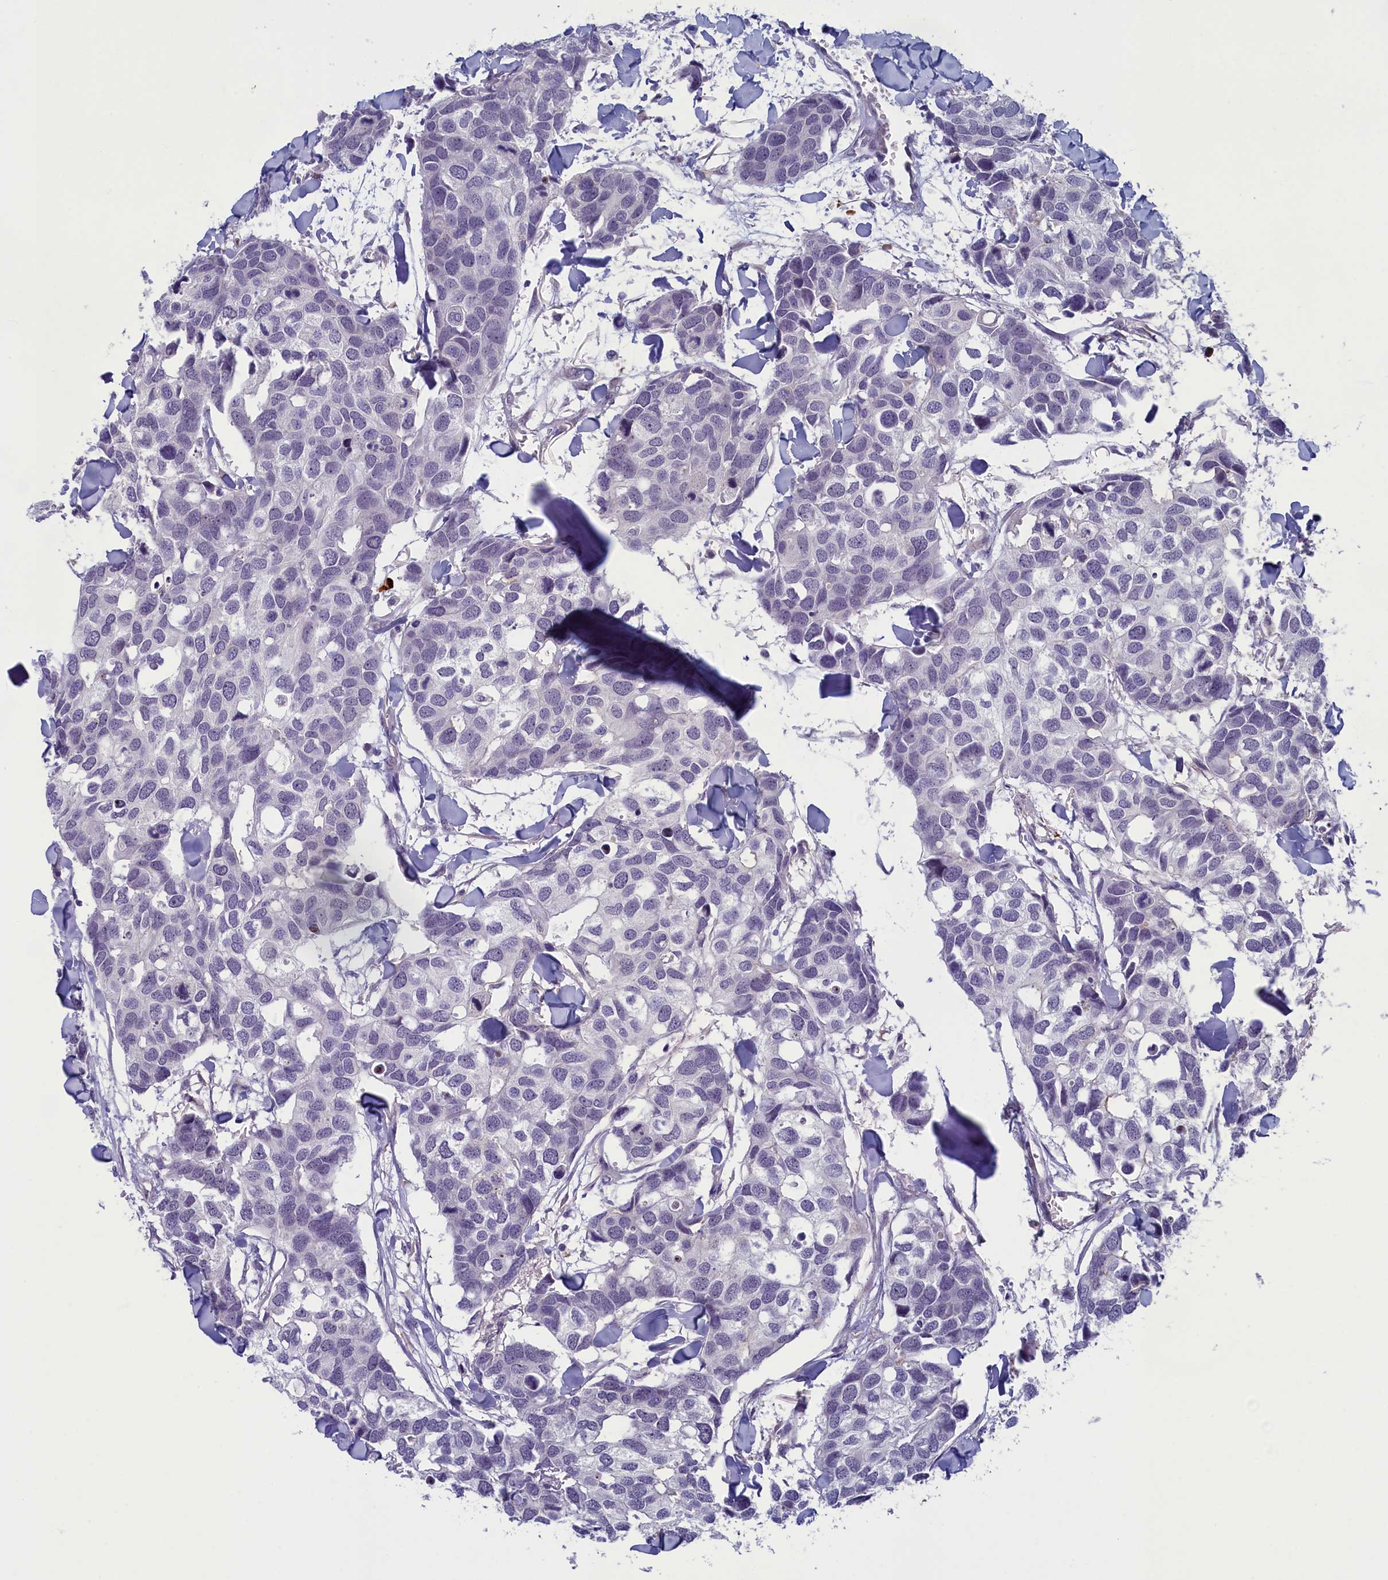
{"staining": {"intensity": "negative", "quantity": "none", "location": "none"}, "tissue": "breast cancer", "cell_type": "Tumor cells", "image_type": "cancer", "snomed": [{"axis": "morphology", "description": "Duct carcinoma"}, {"axis": "topography", "description": "Breast"}], "caption": "Immunohistochemistry (IHC) photomicrograph of neoplastic tissue: human breast cancer (invasive ductal carcinoma) stained with DAB exhibits no significant protein positivity in tumor cells.", "gene": "CNEP1R1", "patient": {"sex": "female", "age": 83}}